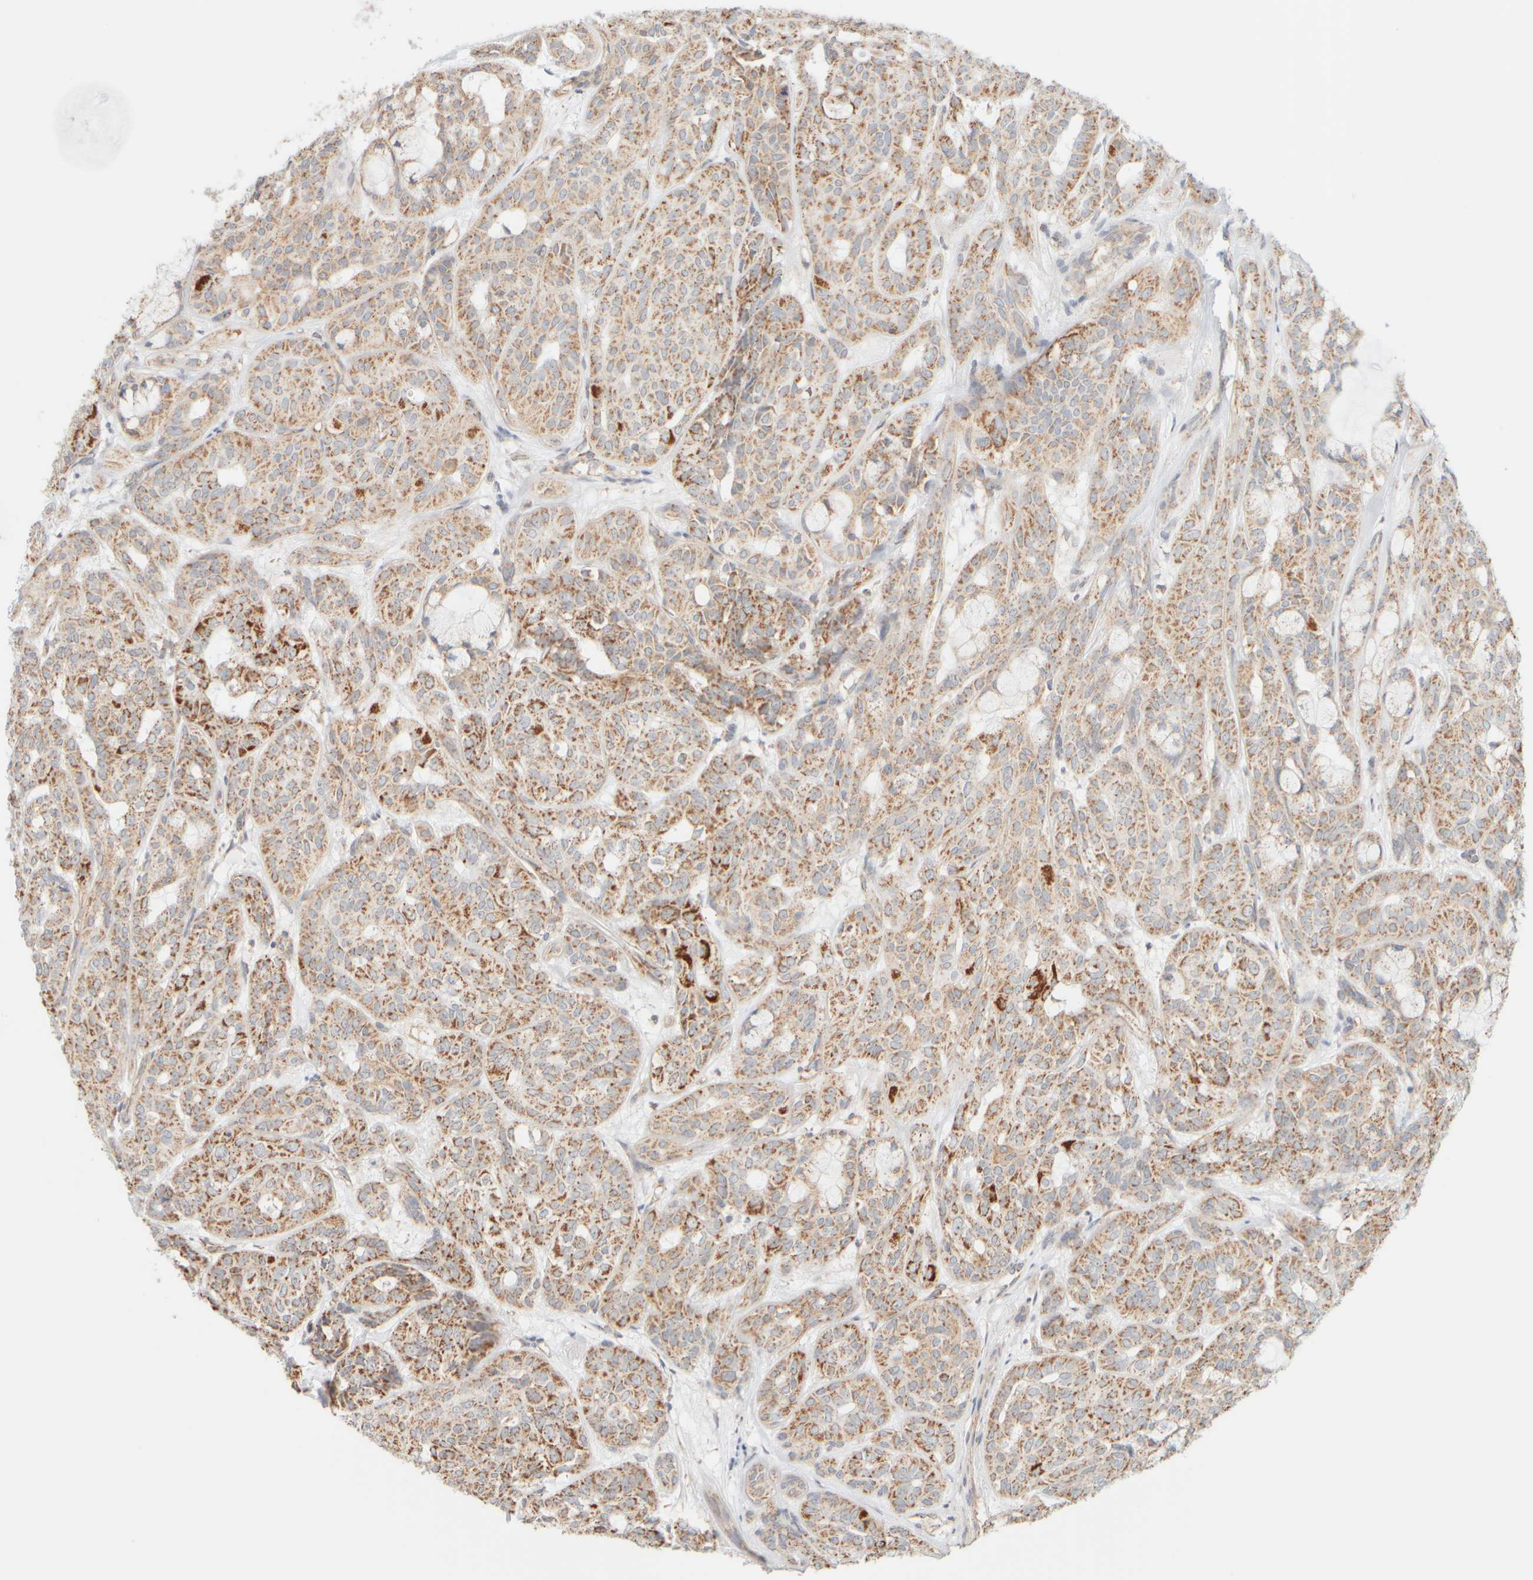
{"staining": {"intensity": "moderate", "quantity": ">75%", "location": "cytoplasmic/membranous"}, "tissue": "head and neck cancer", "cell_type": "Tumor cells", "image_type": "cancer", "snomed": [{"axis": "morphology", "description": "Adenocarcinoma, NOS"}, {"axis": "topography", "description": "Salivary gland, NOS"}, {"axis": "topography", "description": "Head-Neck"}], "caption": "A brown stain highlights moderate cytoplasmic/membranous positivity of a protein in head and neck cancer (adenocarcinoma) tumor cells. Using DAB (brown) and hematoxylin (blue) stains, captured at high magnification using brightfield microscopy.", "gene": "APBB2", "patient": {"sex": "female", "age": 76}}